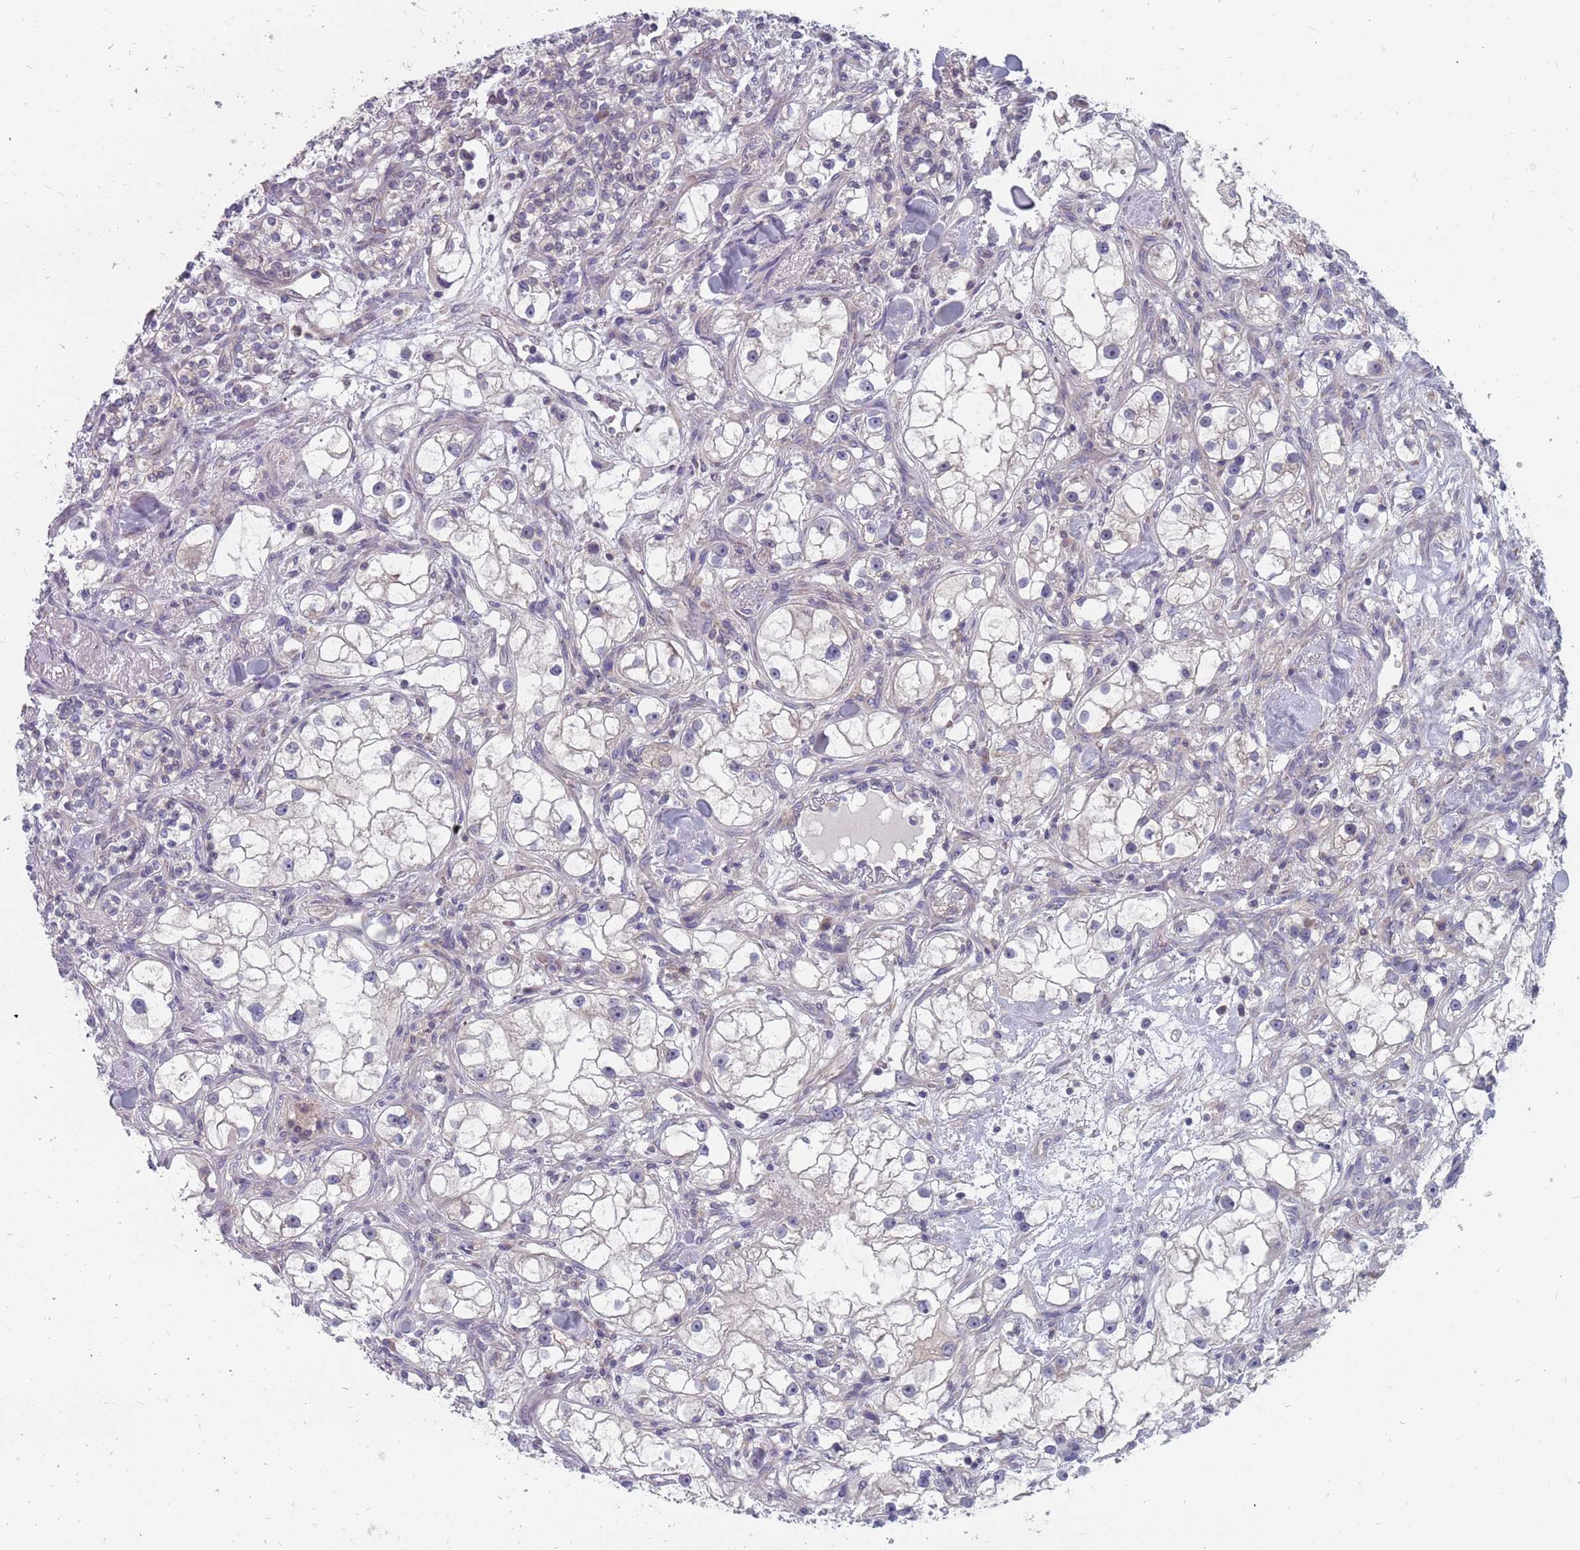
{"staining": {"intensity": "negative", "quantity": "none", "location": "none"}, "tissue": "renal cancer", "cell_type": "Tumor cells", "image_type": "cancer", "snomed": [{"axis": "morphology", "description": "Adenocarcinoma, NOS"}, {"axis": "topography", "description": "Kidney"}], "caption": "The micrograph shows no significant positivity in tumor cells of adenocarcinoma (renal). Brightfield microscopy of immunohistochemistry stained with DAB (brown) and hematoxylin (blue), captured at high magnification.", "gene": "CMTR2", "patient": {"sex": "male", "age": 77}}